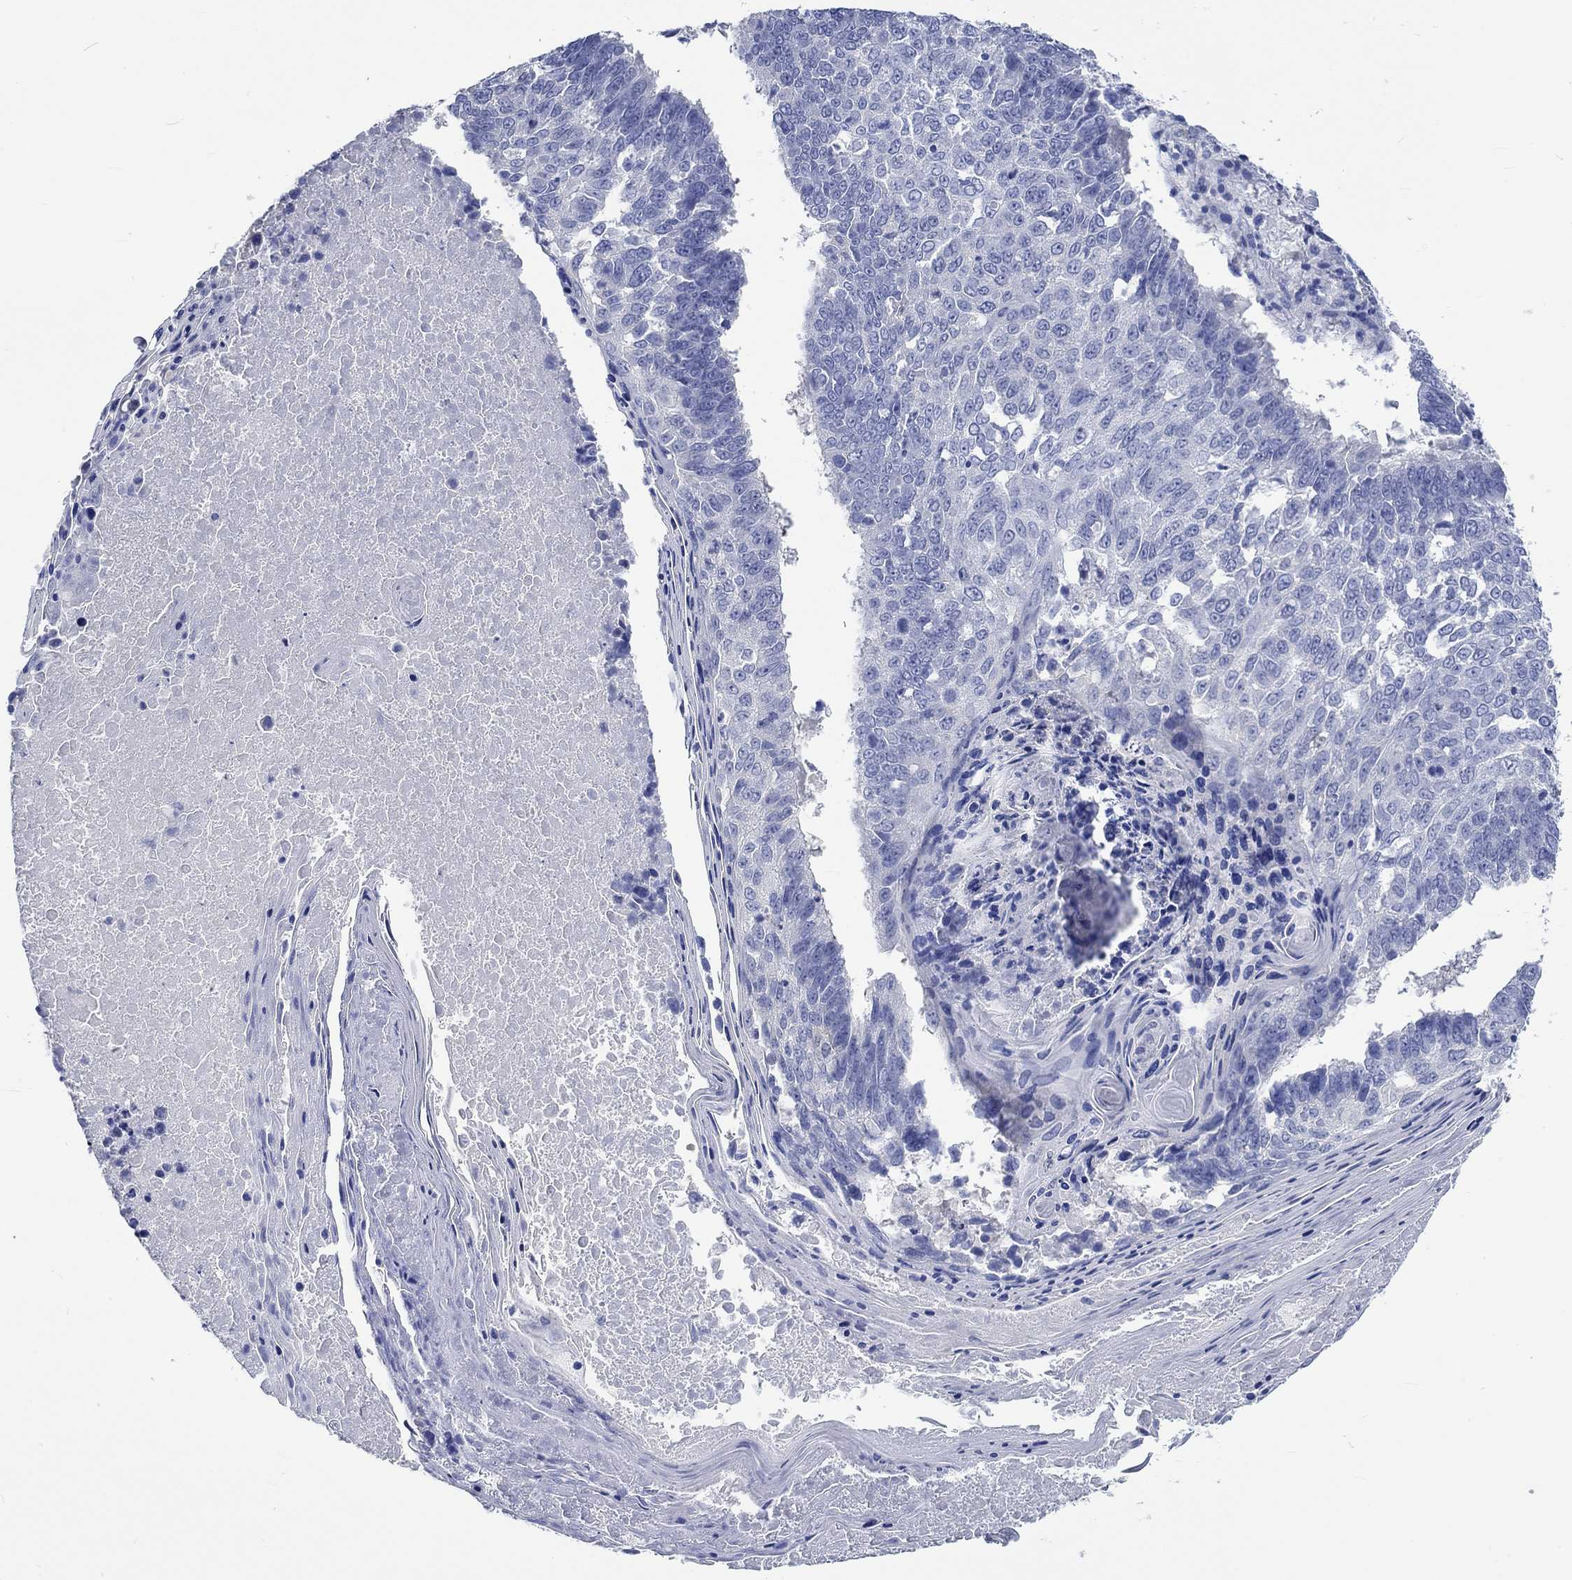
{"staining": {"intensity": "negative", "quantity": "none", "location": "none"}, "tissue": "lung cancer", "cell_type": "Tumor cells", "image_type": "cancer", "snomed": [{"axis": "morphology", "description": "Squamous cell carcinoma, NOS"}, {"axis": "topography", "description": "Lung"}], "caption": "Tumor cells show no significant protein expression in lung cancer (squamous cell carcinoma).", "gene": "KCNA1", "patient": {"sex": "male", "age": 73}}